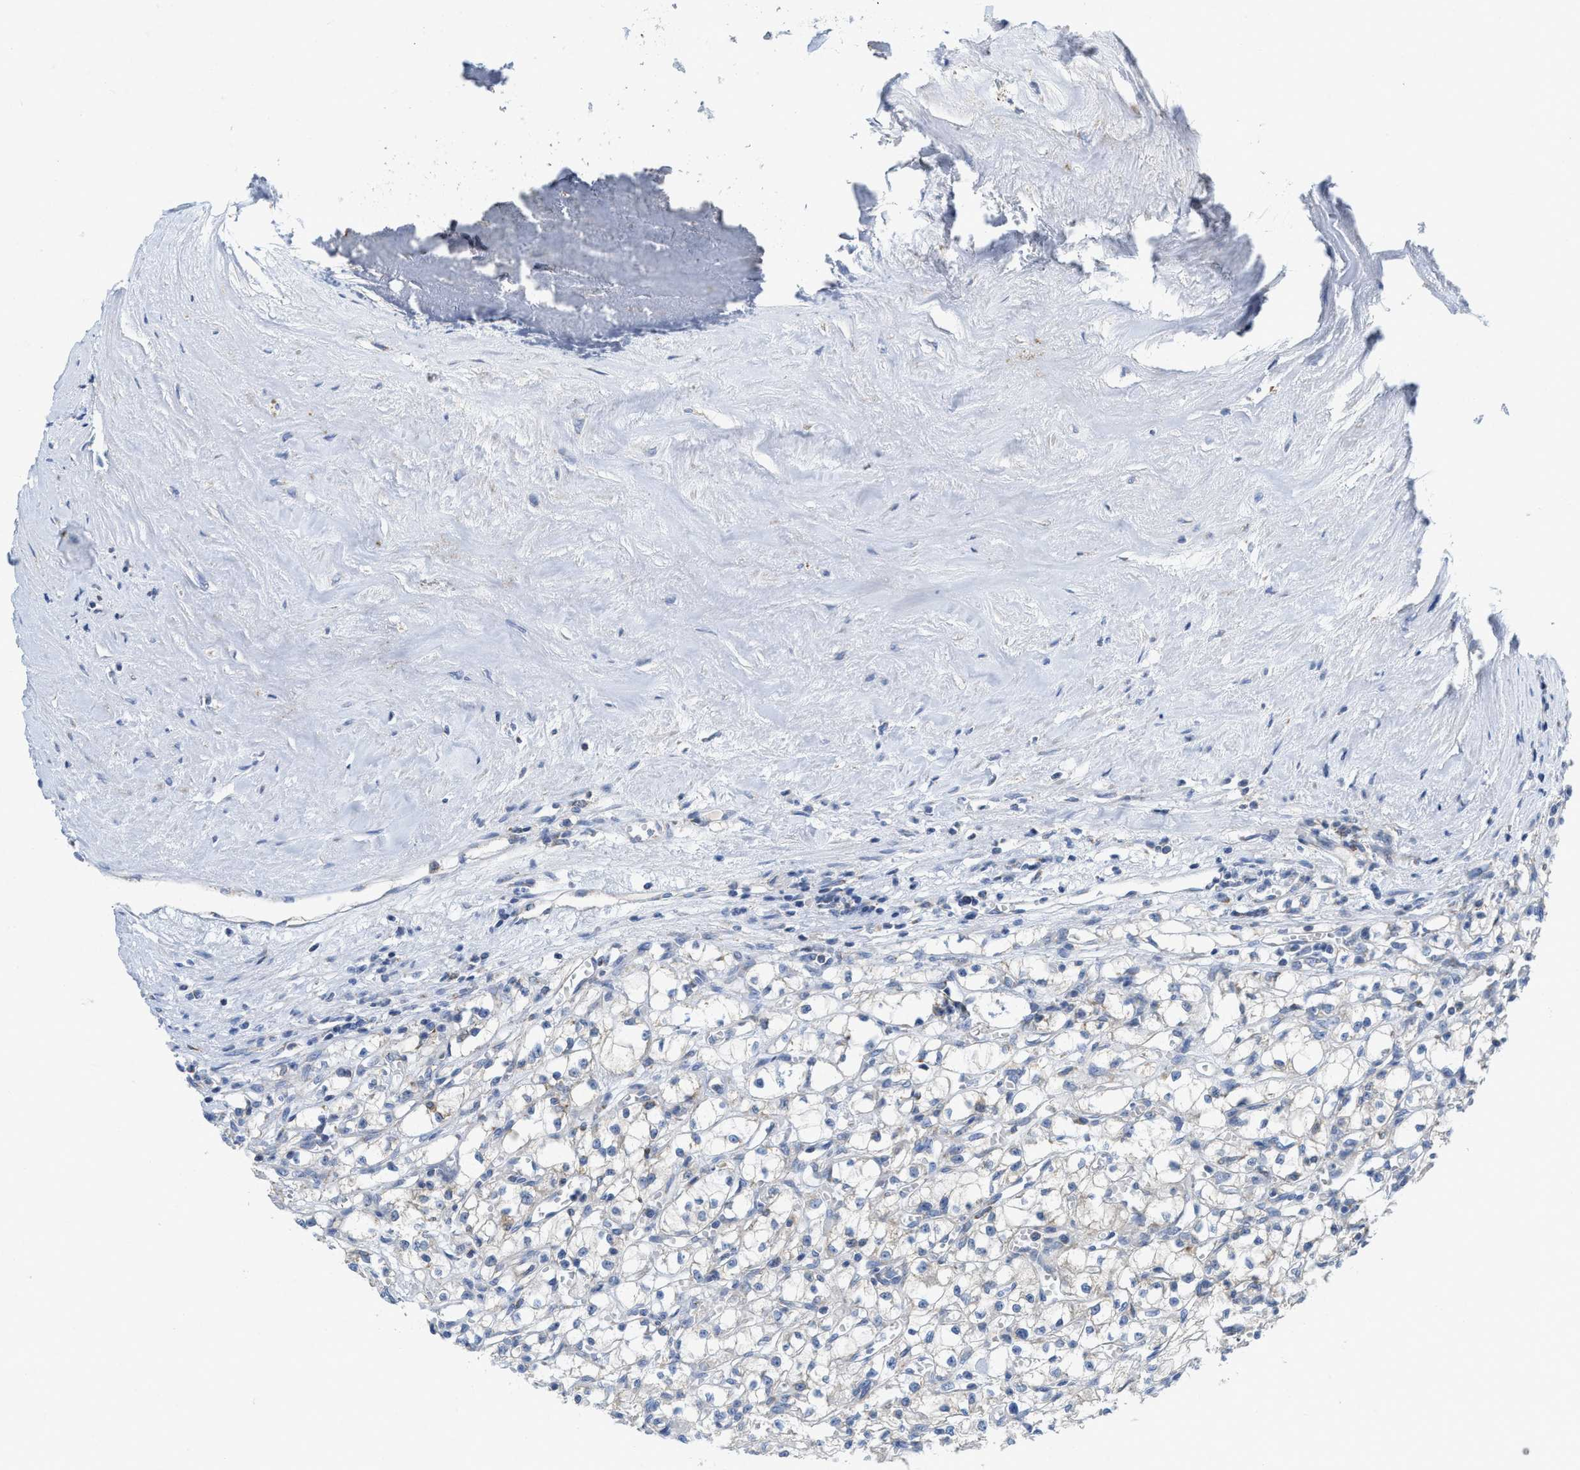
{"staining": {"intensity": "negative", "quantity": "none", "location": "none"}, "tissue": "renal cancer", "cell_type": "Tumor cells", "image_type": "cancer", "snomed": [{"axis": "morphology", "description": "Adenocarcinoma, NOS"}, {"axis": "topography", "description": "Kidney"}], "caption": "This is a photomicrograph of immunohistochemistry (IHC) staining of renal cancer (adenocarcinoma), which shows no expression in tumor cells.", "gene": "GATD3", "patient": {"sex": "male", "age": 56}}